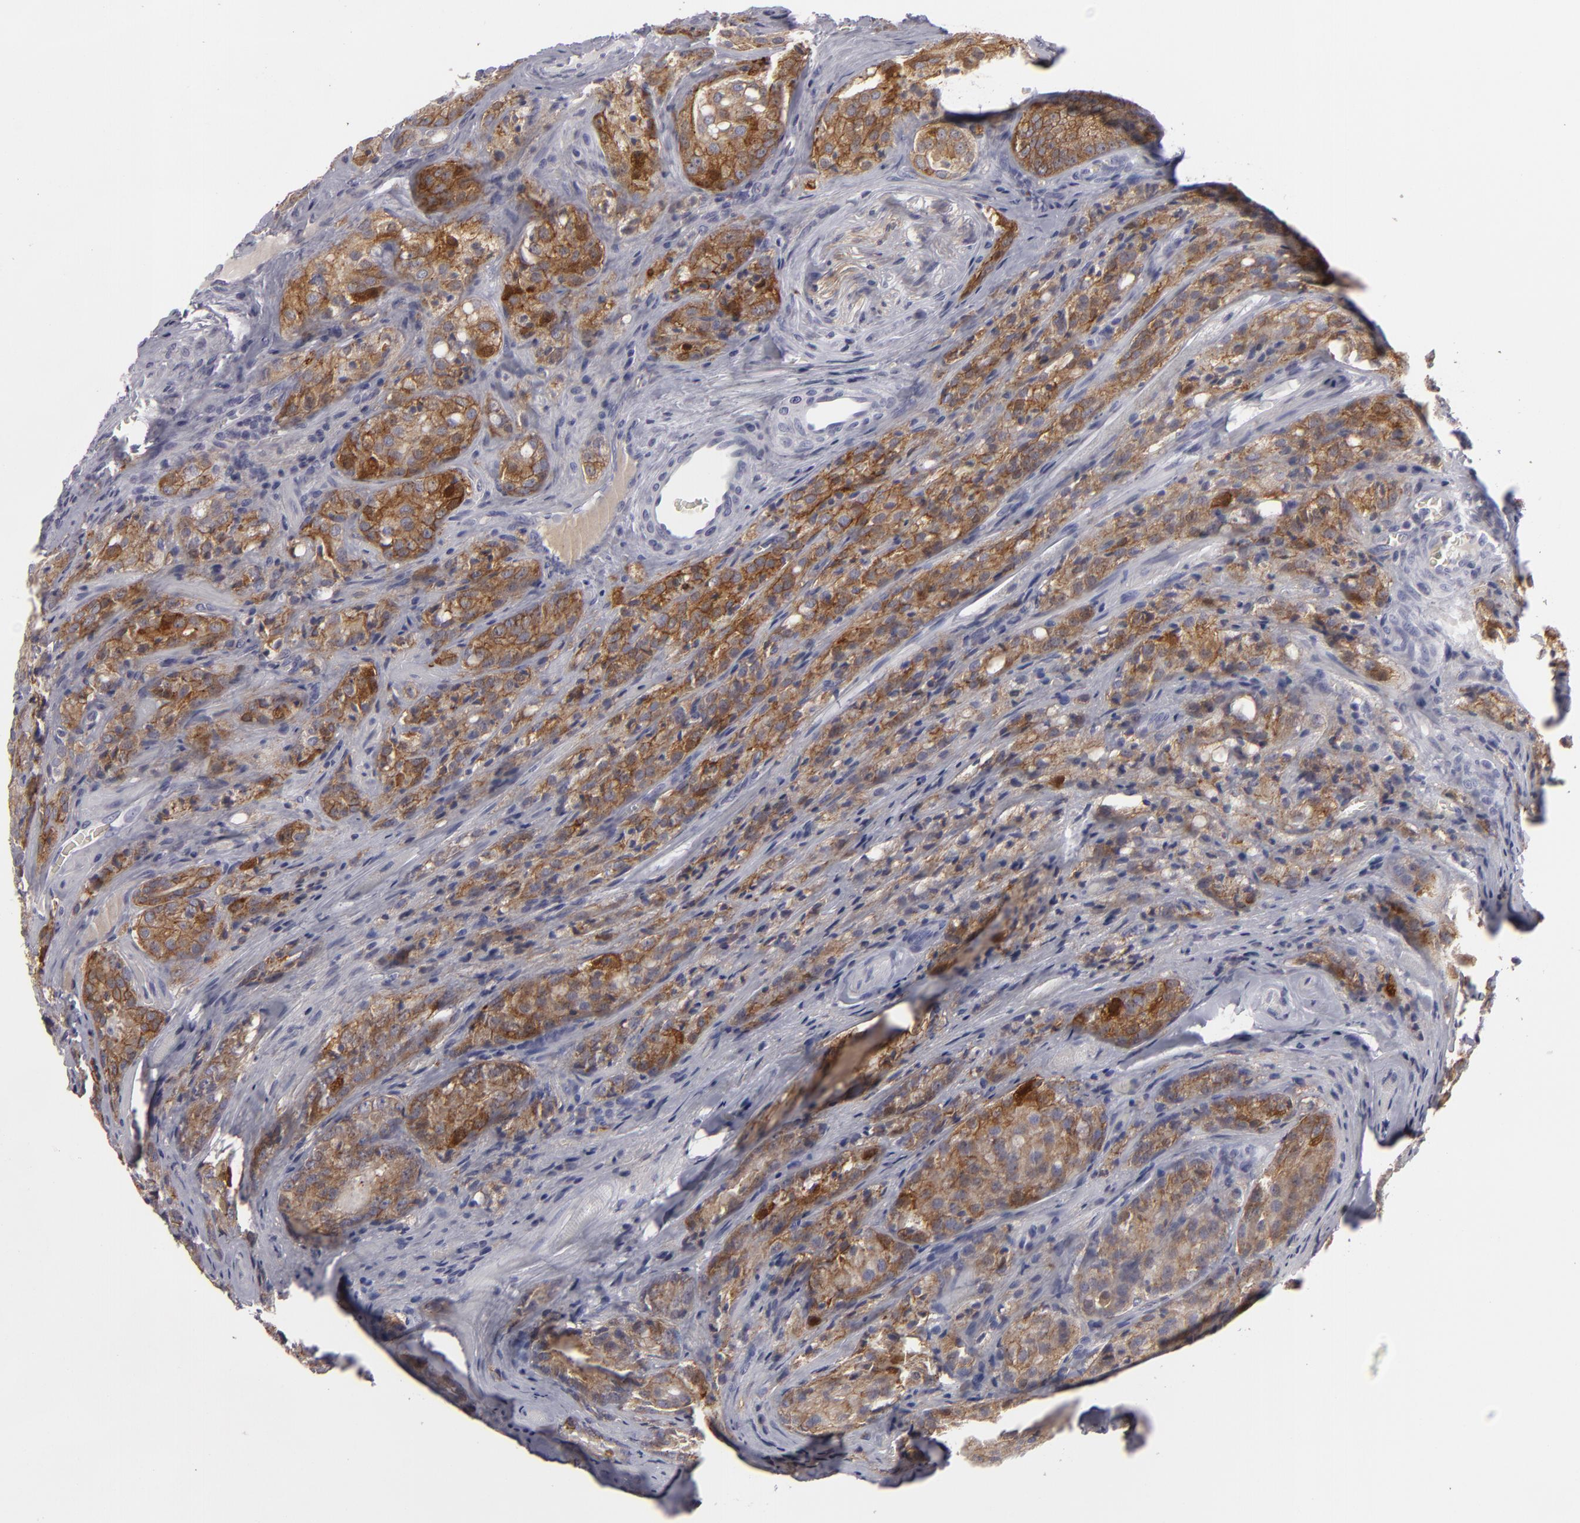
{"staining": {"intensity": "strong", "quantity": ">75%", "location": "cytoplasmic/membranous"}, "tissue": "prostate cancer", "cell_type": "Tumor cells", "image_type": "cancer", "snomed": [{"axis": "morphology", "description": "Adenocarcinoma, Medium grade"}, {"axis": "topography", "description": "Prostate"}], "caption": "Prostate medium-grade adenocarcinoma stained with a brown dye shows strong cytoplasmic/membranous positive positivity in approximately >75% of tumor cells.", "gene": "JUP", "patient": {"sex": "male", "age": 60}}